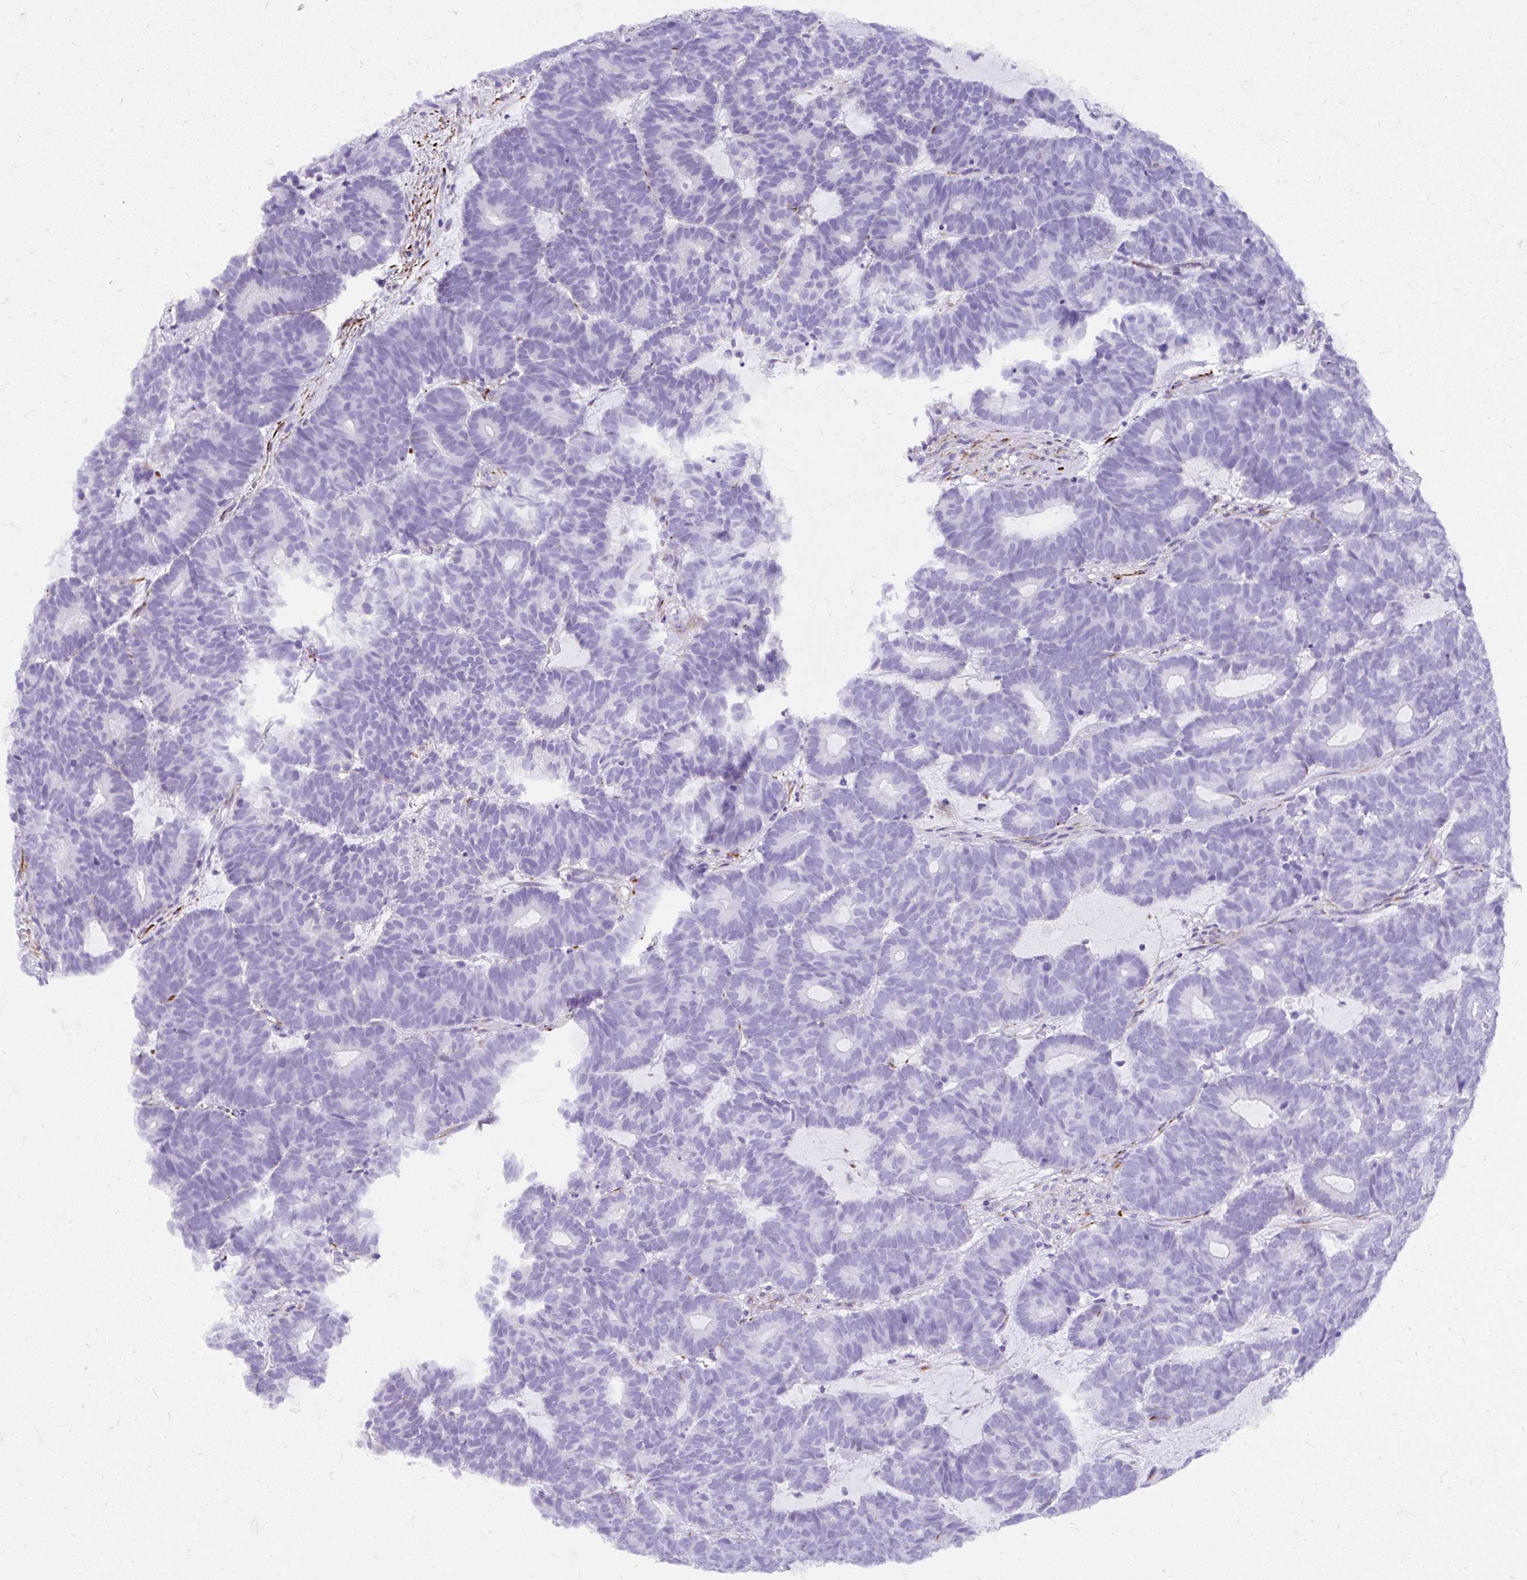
{"staining": {"intensity": "negative", "quantity": "none", "location": "none"}, "tissue": "head and neck cancer", "cell_type": "Tumor cells", "image_type": "cancer", "snomed": [{"axis": "morphology", "description": "Adenocarcinoma, NOS"}, {"axis": "topography", "description": "Head-Neck"}], "caption": "Tumor cells are negative for brown protein staining in head and neck cancer (adenocarcinoma).", "gene": "DEPDC5", "patient": {"sex": "female", "age": 81}}